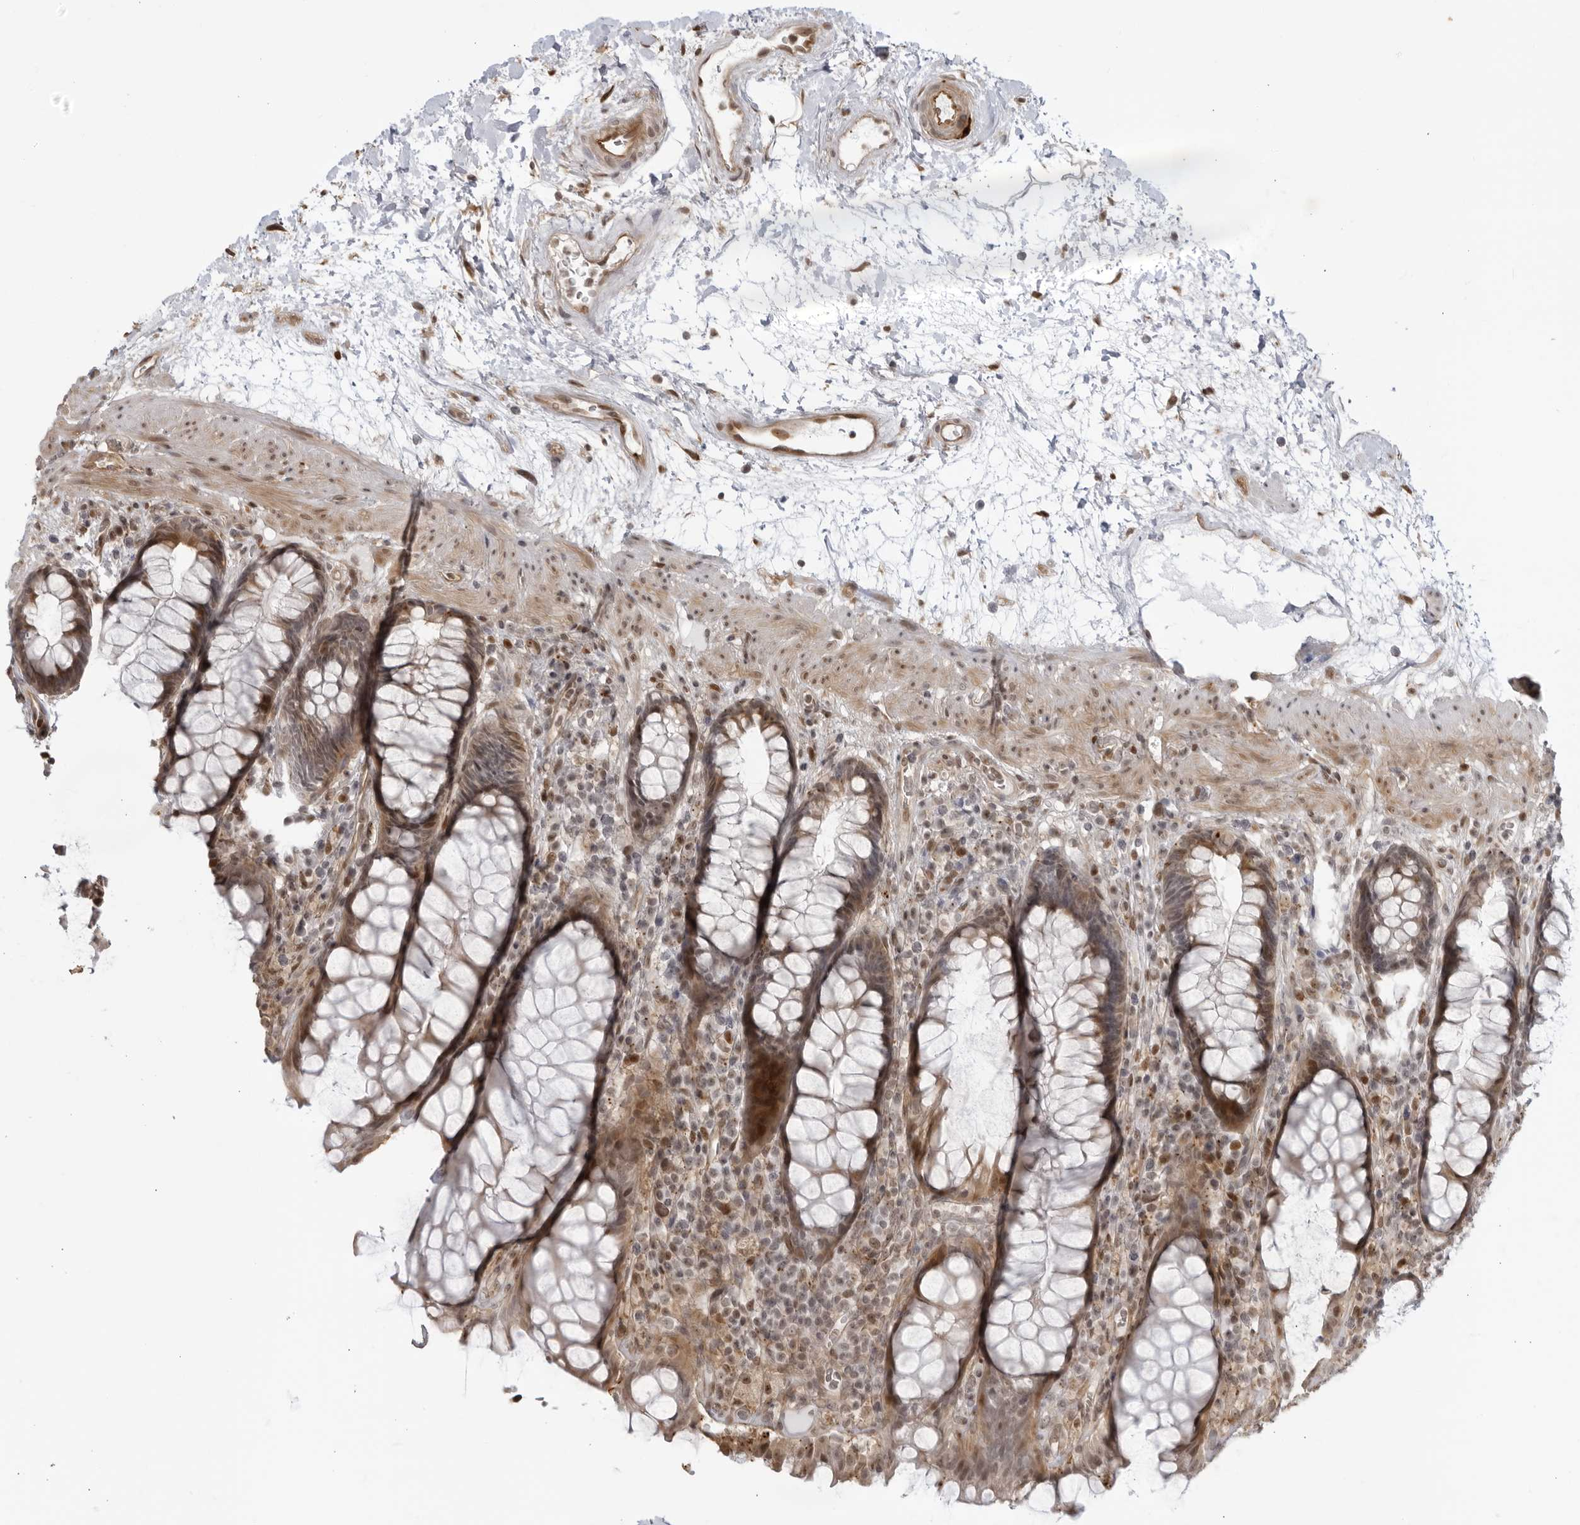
{"staining": {"intensity": "moderate", "quantity": "25%-75%", "location": "cytoplasmic/membranous,nuclear"}, "tissue": "rectum", "cell_type": "Glandular cells", "image_type": "normal", "snomed": [{"axis": "morphology", "description": "Normal tissue, NOS"}, {"axis": "topography", "description": "Rectum"}], "caption": "The micrograph displays staining of benign rectum, revealing moderate cytoplasmic/membranous,nuclear protein staining (brown color) within glandular cells.", "gene": "TCF21", "patient": {"sex": "male", "age": 64}}